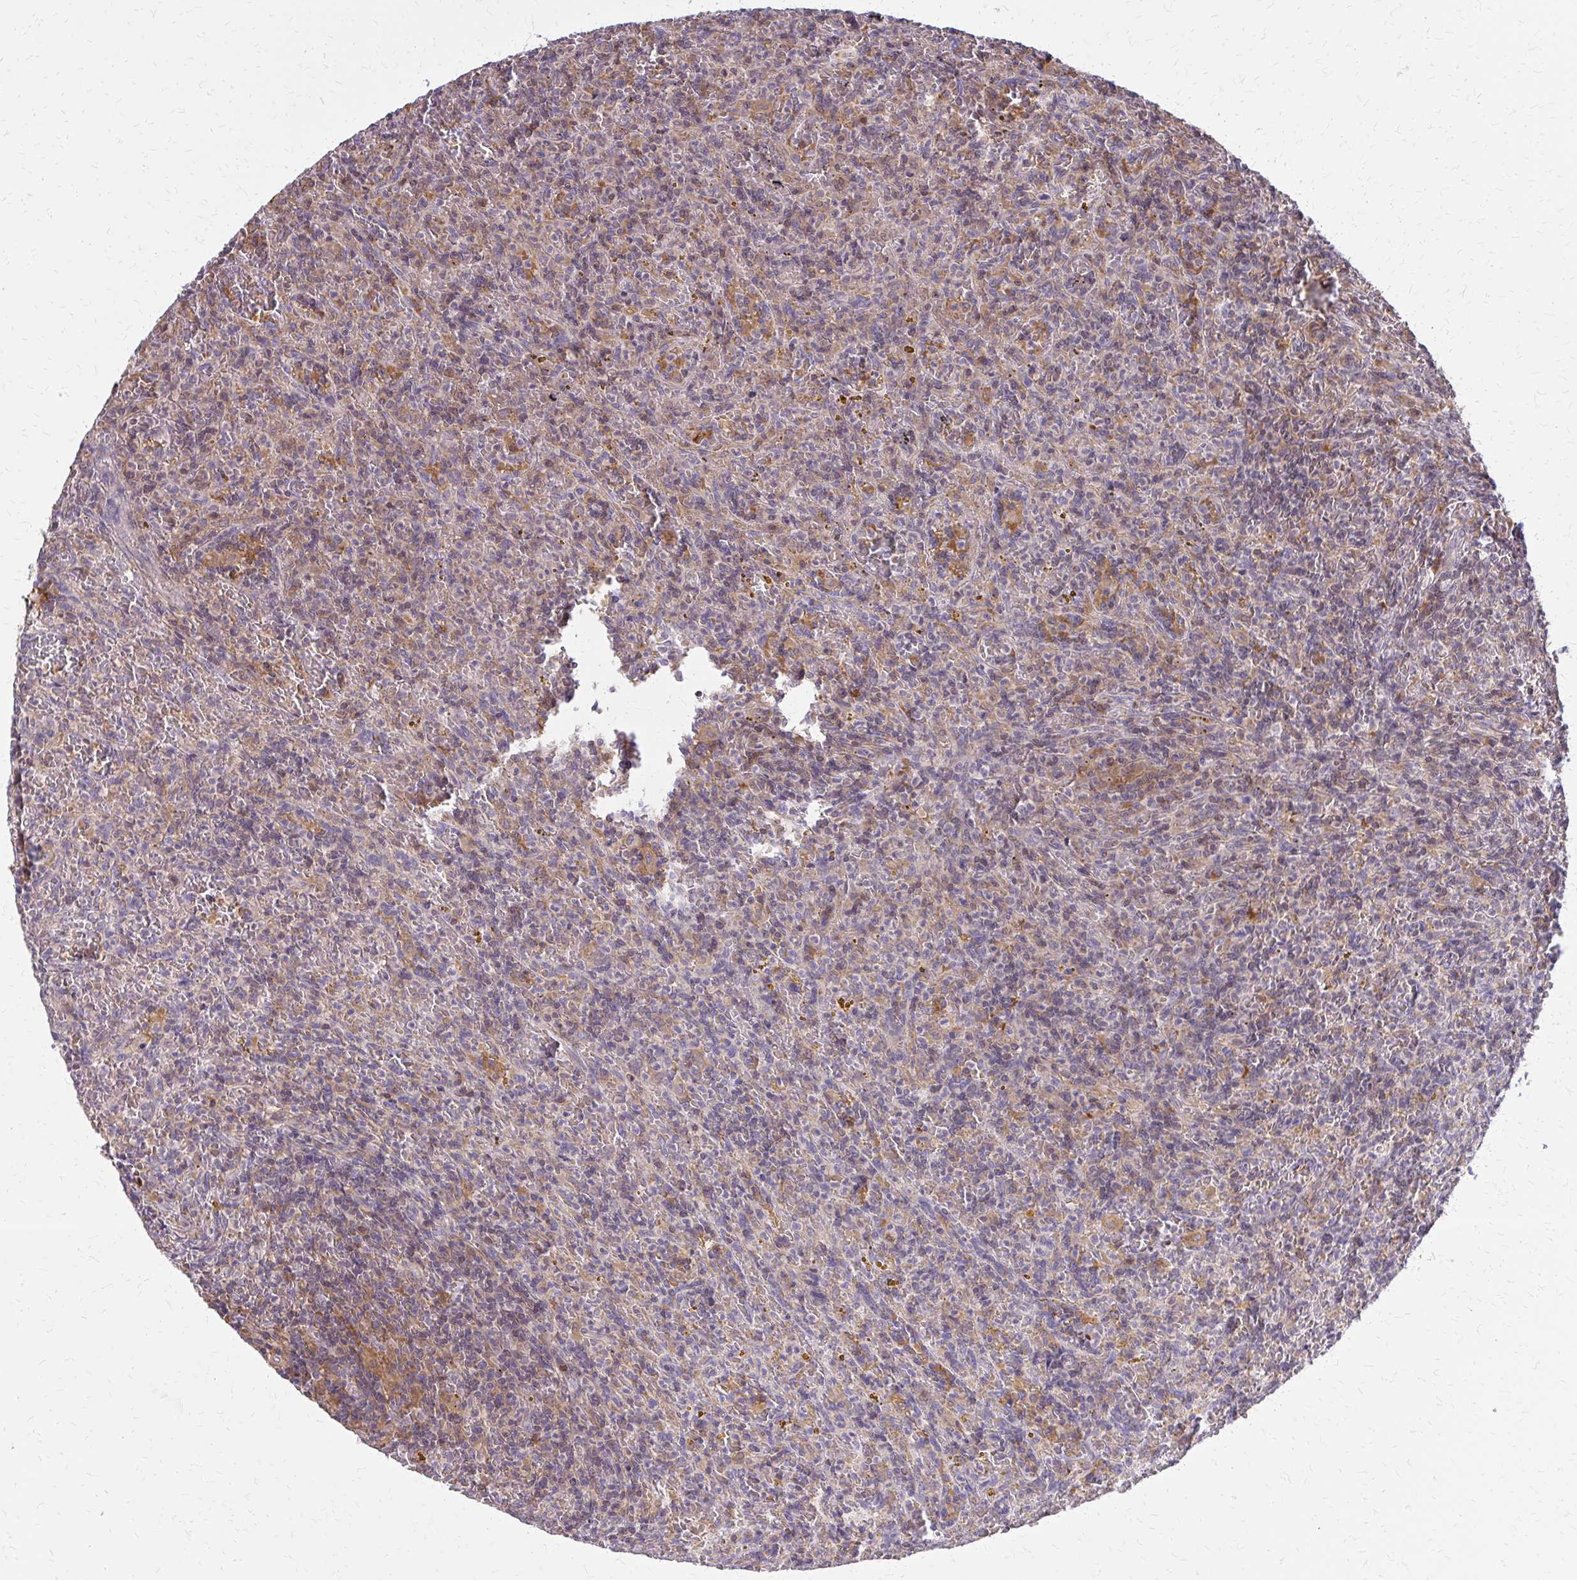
{"staining": {"intensity": "negative", "quantity": "none", "location": "none"}, "tissue": "lymphoma", "cell_type": "Tumor cells", "image_type": "cancer", "snomed": [{"axis": "morphology", "description": "Malignant lymphoma, non-Hodgkin's type, Low grade"}, {"axis": "topography", "description": "Spleen"}], "caption": "Immunohistochemistry of low-grade malignant lymphoma, non-Hodgkin's type exhibits no staining in tumor cells. (Brightfield microscopy of DAB (3,3'-diaminobenzidine) immunohistochemistry at high magnification).", "gene": "DBI", "patient": {"sex": "female", "age": 70}}